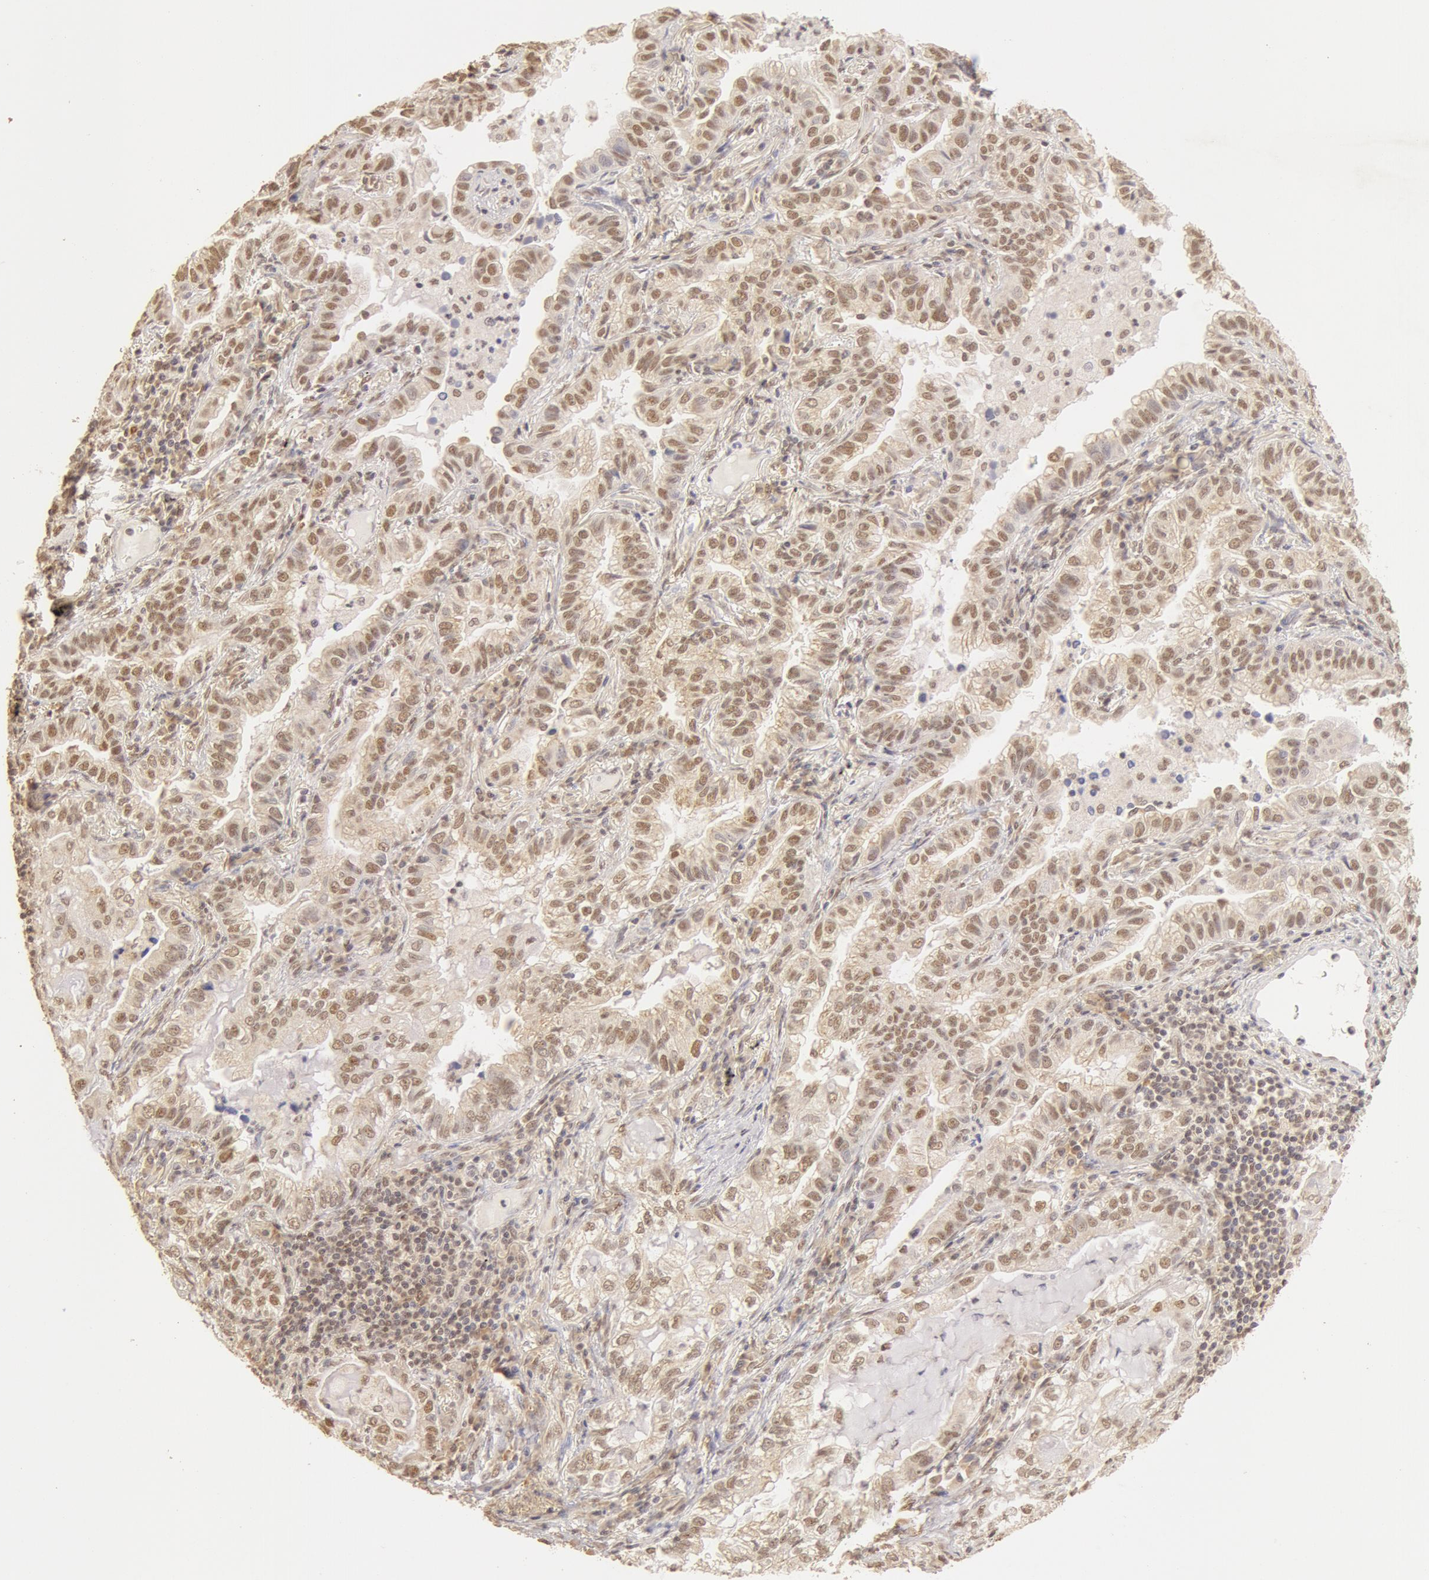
{"staining": {"intensity": "moderate", "quantity": ">75%", "location": "cytoplasmic/membranous,nuclear"}, "tissue": "lung cancer", "cell_type": "Tumor cells", "image_type": "cancer", "snomed": [{"axis": "morphology", "description": "Adenocarcinoma, NOS"}, {"axis": "topography", "description": "Lung"}], "caption": "Immunohistochemical staining of human adenocarcinoma (lung) reveals medium levels of moderate cytoplasmic/membranous and nuclear protein expression in about >75% of tumor cells. The protein of interest is stained brown, and the nuclei are stained in blue (DAB IHC with brightfield microscopy, high magnification).", "gene": "SNRNP70", "patient": {"sex": "female", "age": 50}}